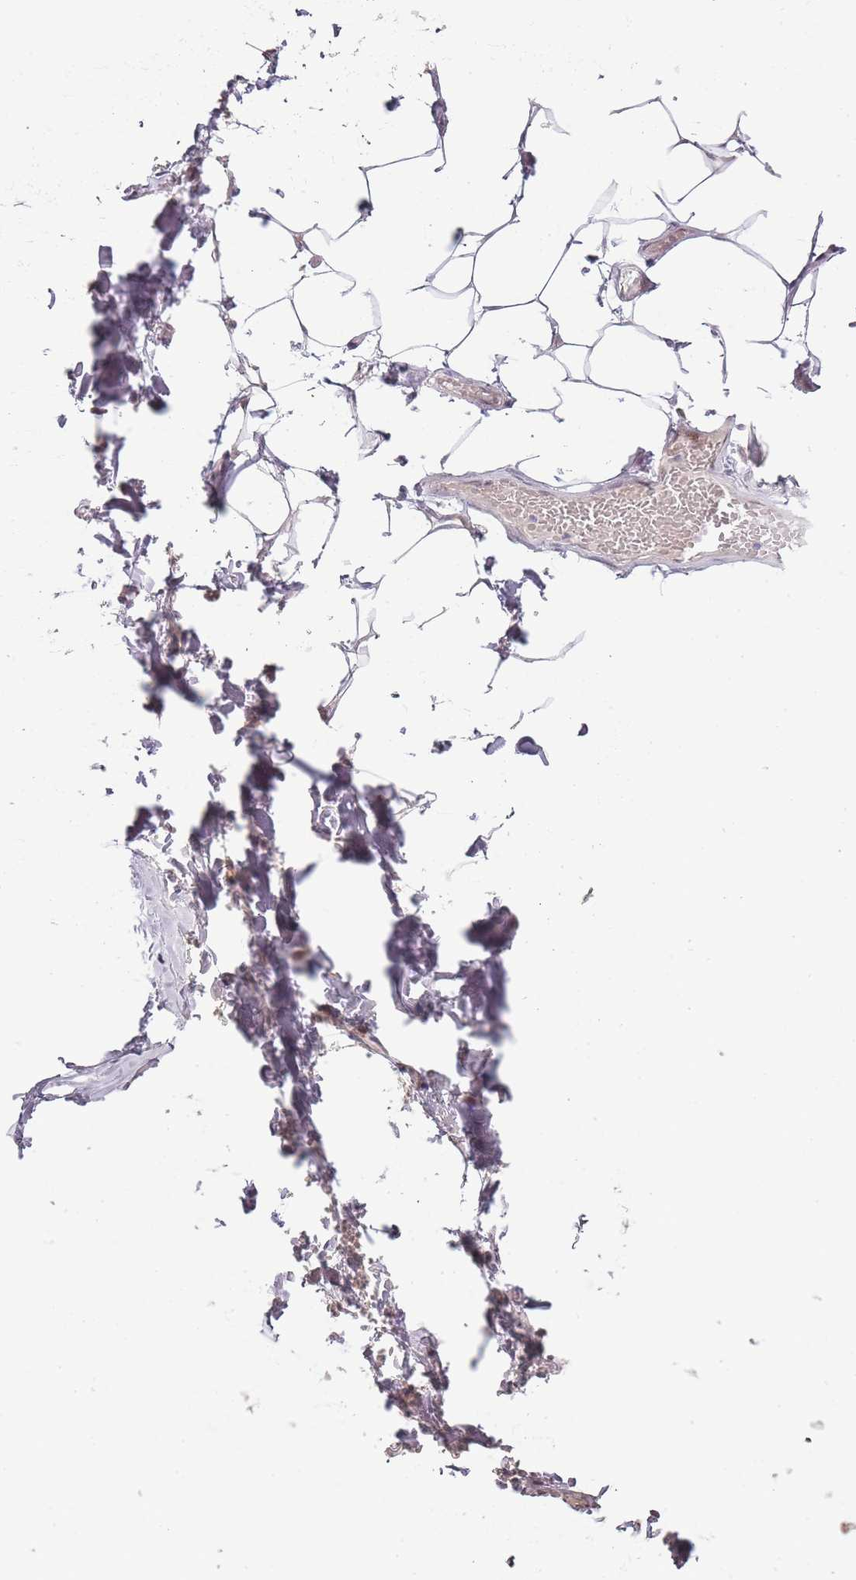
{"staining": {"intensity": "moderate", "quantity": "<25%", "location": "cytoplasmic/membranous,nuclear"}, "tissue": "adipose tissue", "cell_type": "Adipocytes", "image_type": "normal", "snomed": [{"axis": "morphology", "description": "Normal tissue, NOS"}, {"axis": "topography", "description": "Lymph node"}, {"axis": "topography", "description": "Cartilage tissue"}, {"axis": "topography", "description": "Bronchus"}], "caption": "The micrograph exhibits staining of benign adipose tissue, revealing moderate cytoplasmic/membranous,nuclear protein expression (brown color) within adipocytes.", "gene": "OGG1", "patient": {"sex": "male", "age": 63}}